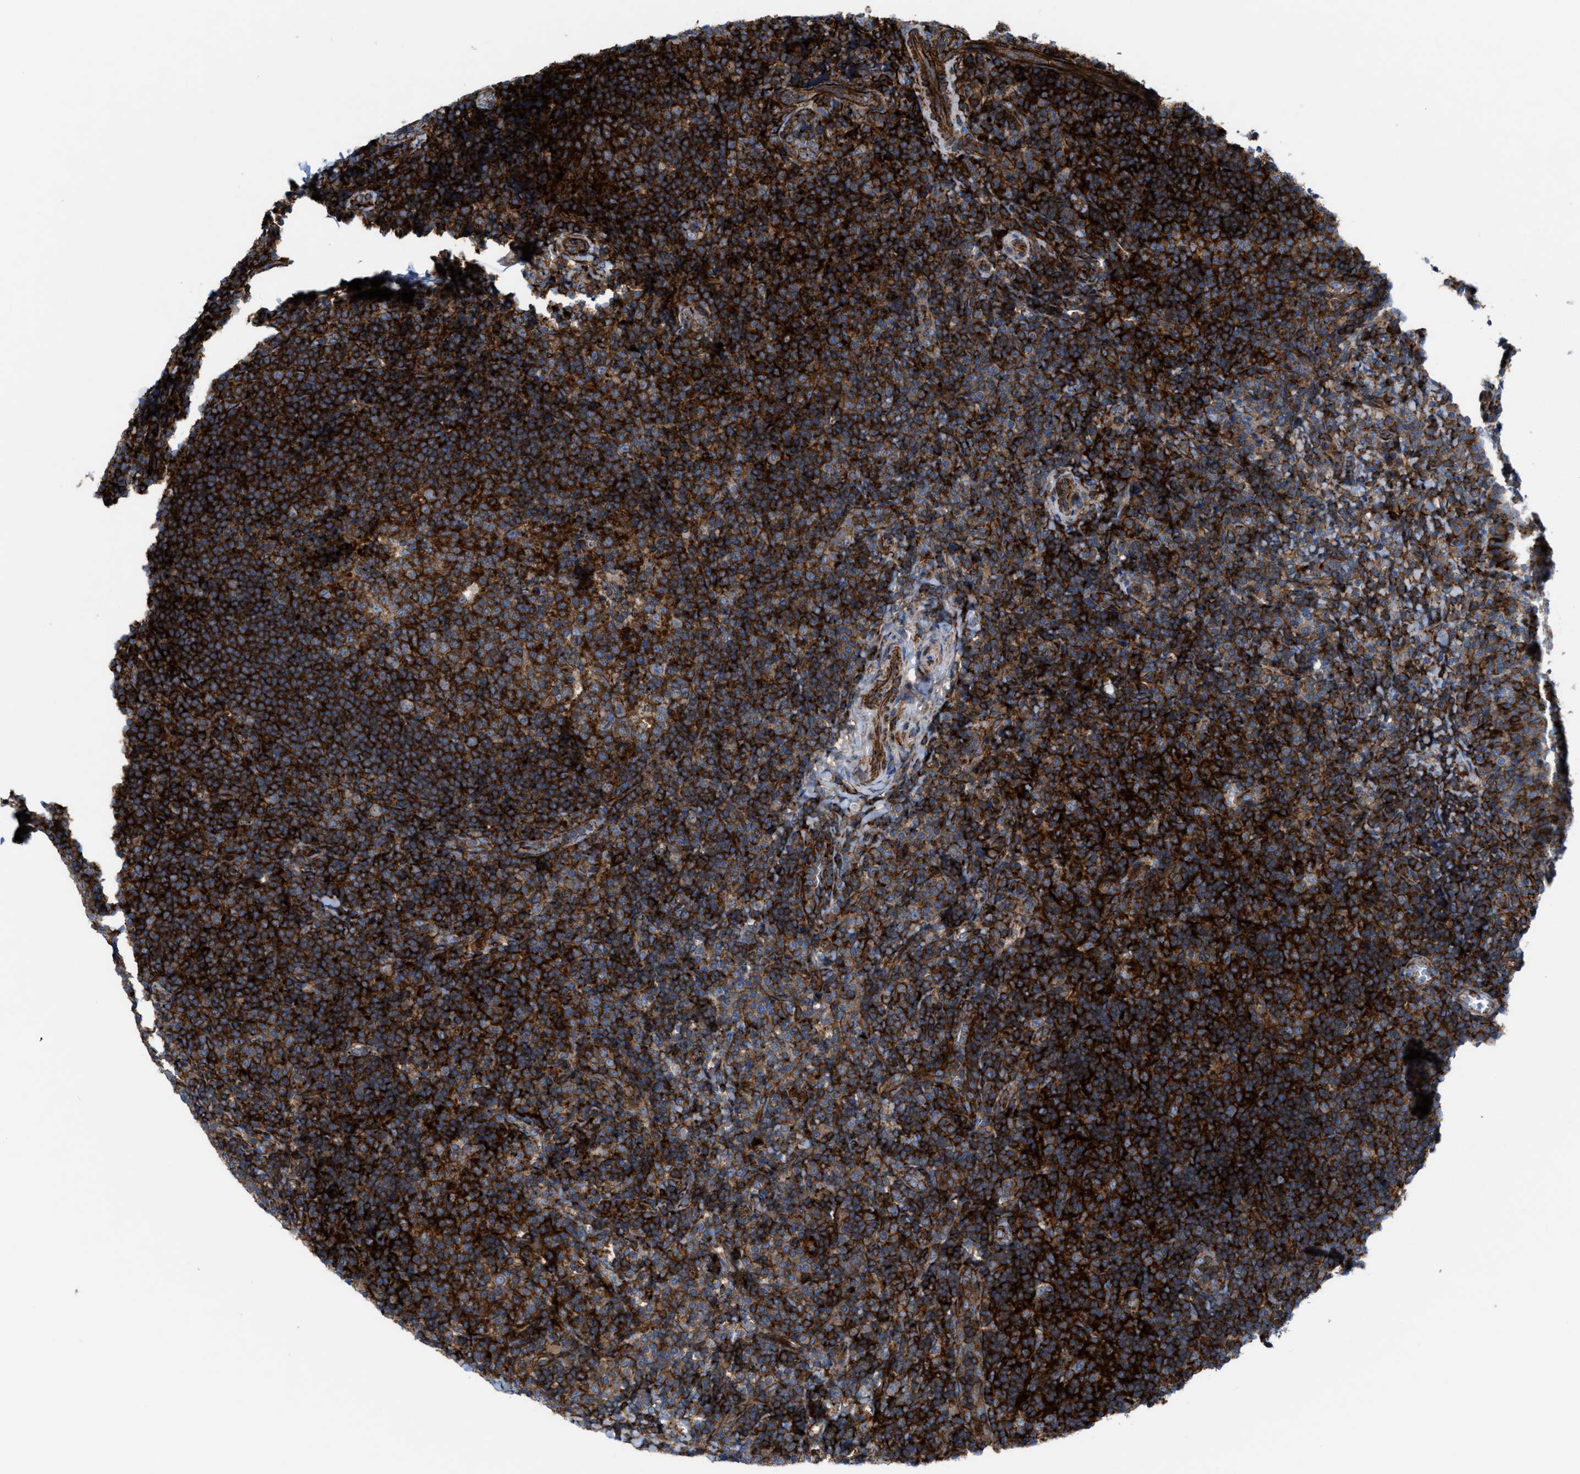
{"staining": {"intensity": "strong", "quantity": ">75%", "location": "cytoplasmic/membranous"}, "tissue": "tonsil", "cell_type": "Germinal center cells", "image_type": "normal", "snomed": [{"axis": "morphology", "description": "Normal tissue, NOS"}, {"axis": "topography", "description": "Tonsil"}], "caption": "This photomicrograph shows immunohistochemistry staining of unremarkable tonsil, with high strong cytoplasmic/membranous expression in about >75% of germinal center cells.", "gene": "AGPAT2", "patient": {"sex": "male", "age": 37}}